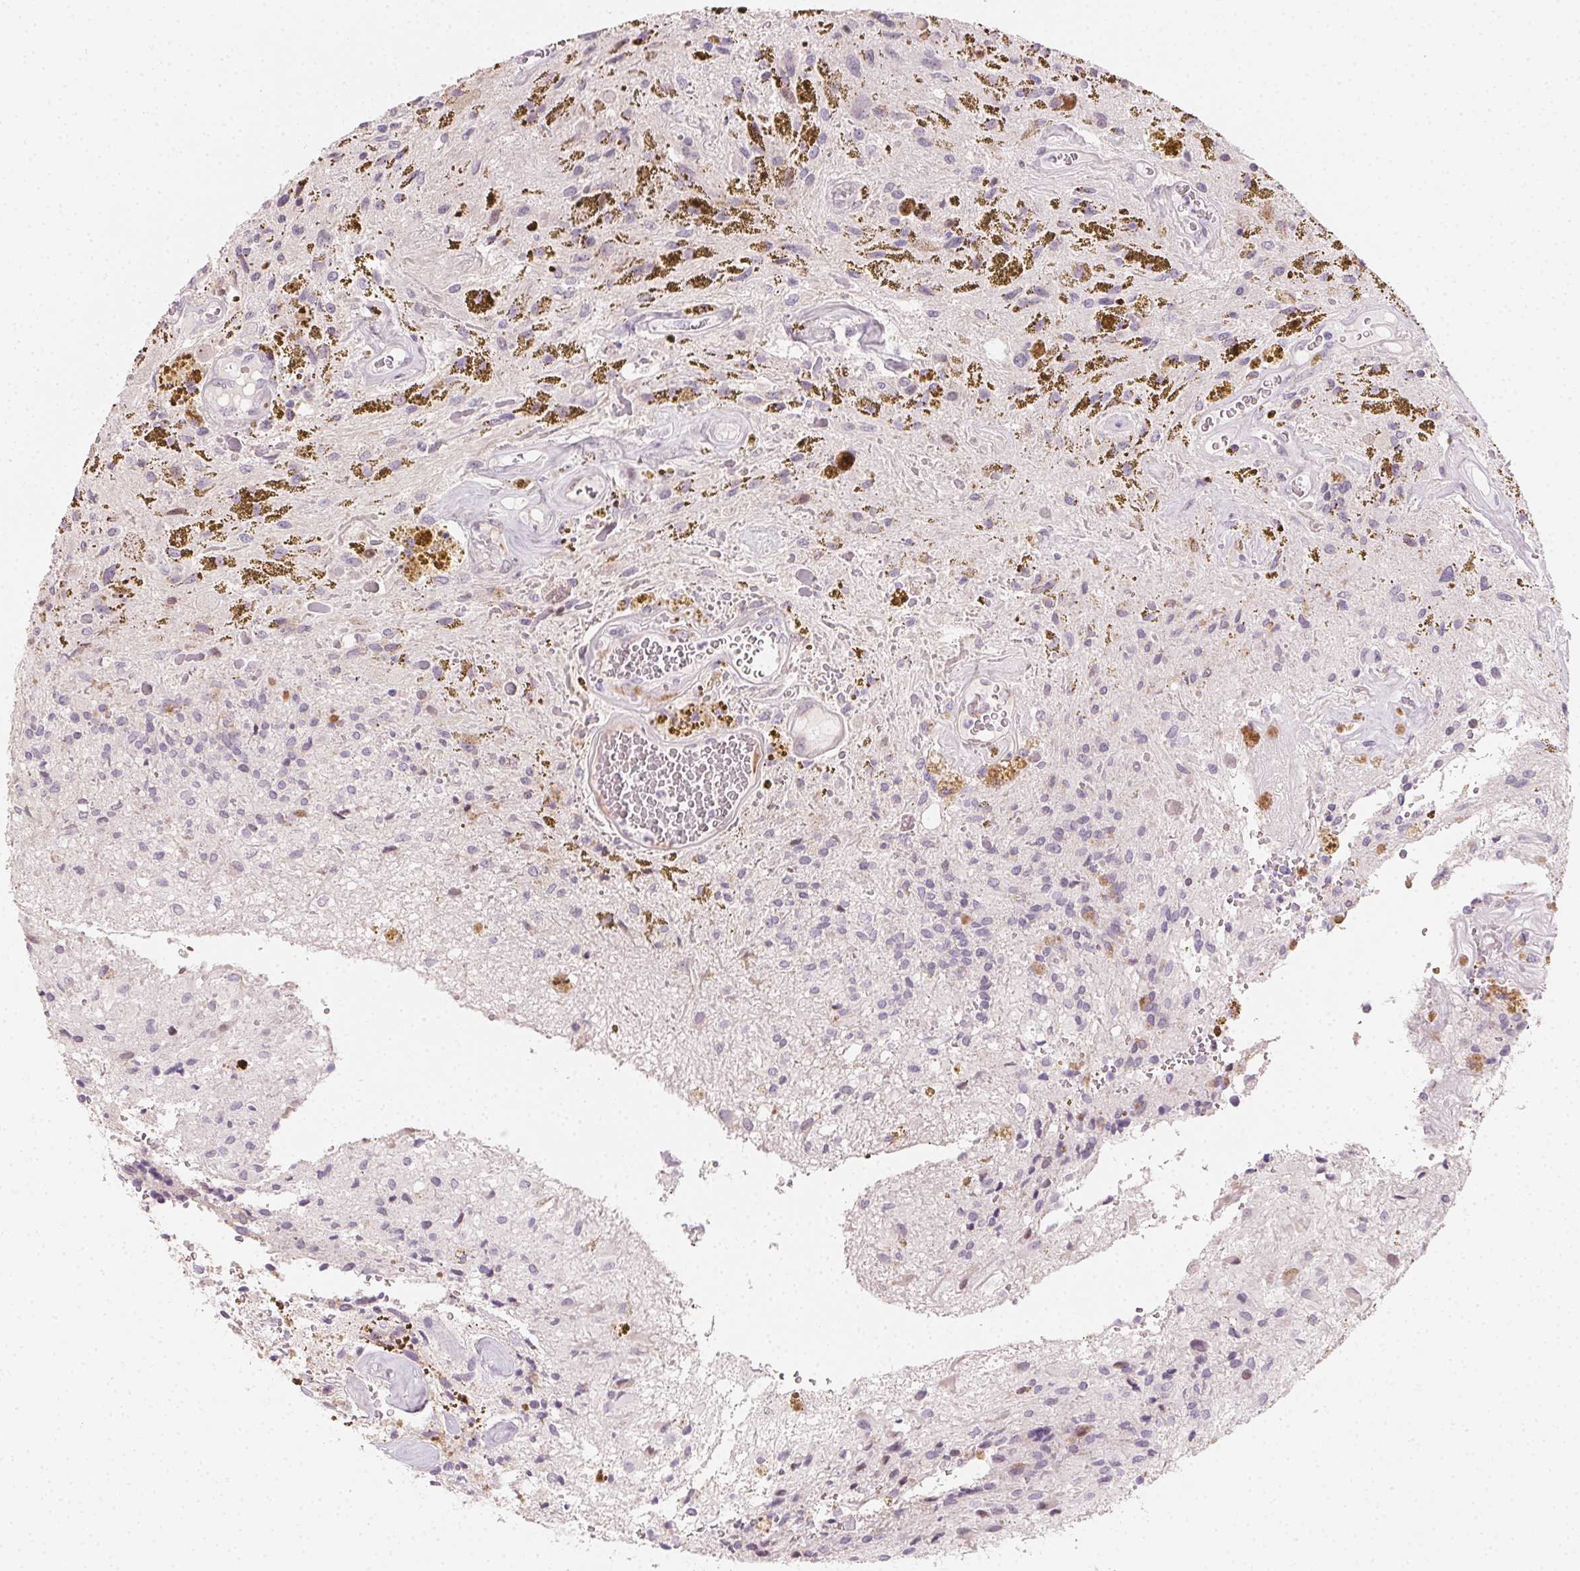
{"staining": {"intensity": "negative", "quantity": "none", "location": "none"}, "tissue": "glioma", "cell_type": "Tumor cells", "image_type": "cancer", "snomed": [{"axis": "morphology", "description": "Glioma, malignant, Low grade"}, {"axis": "topography", "description": "Cerebellum"}], "caption": "A photomicrograph of glioma stained for a protein reveals no brown staining in tumor cells.", "gene": "CCDC96", "patient": {"sex": "female", "age": 14}}